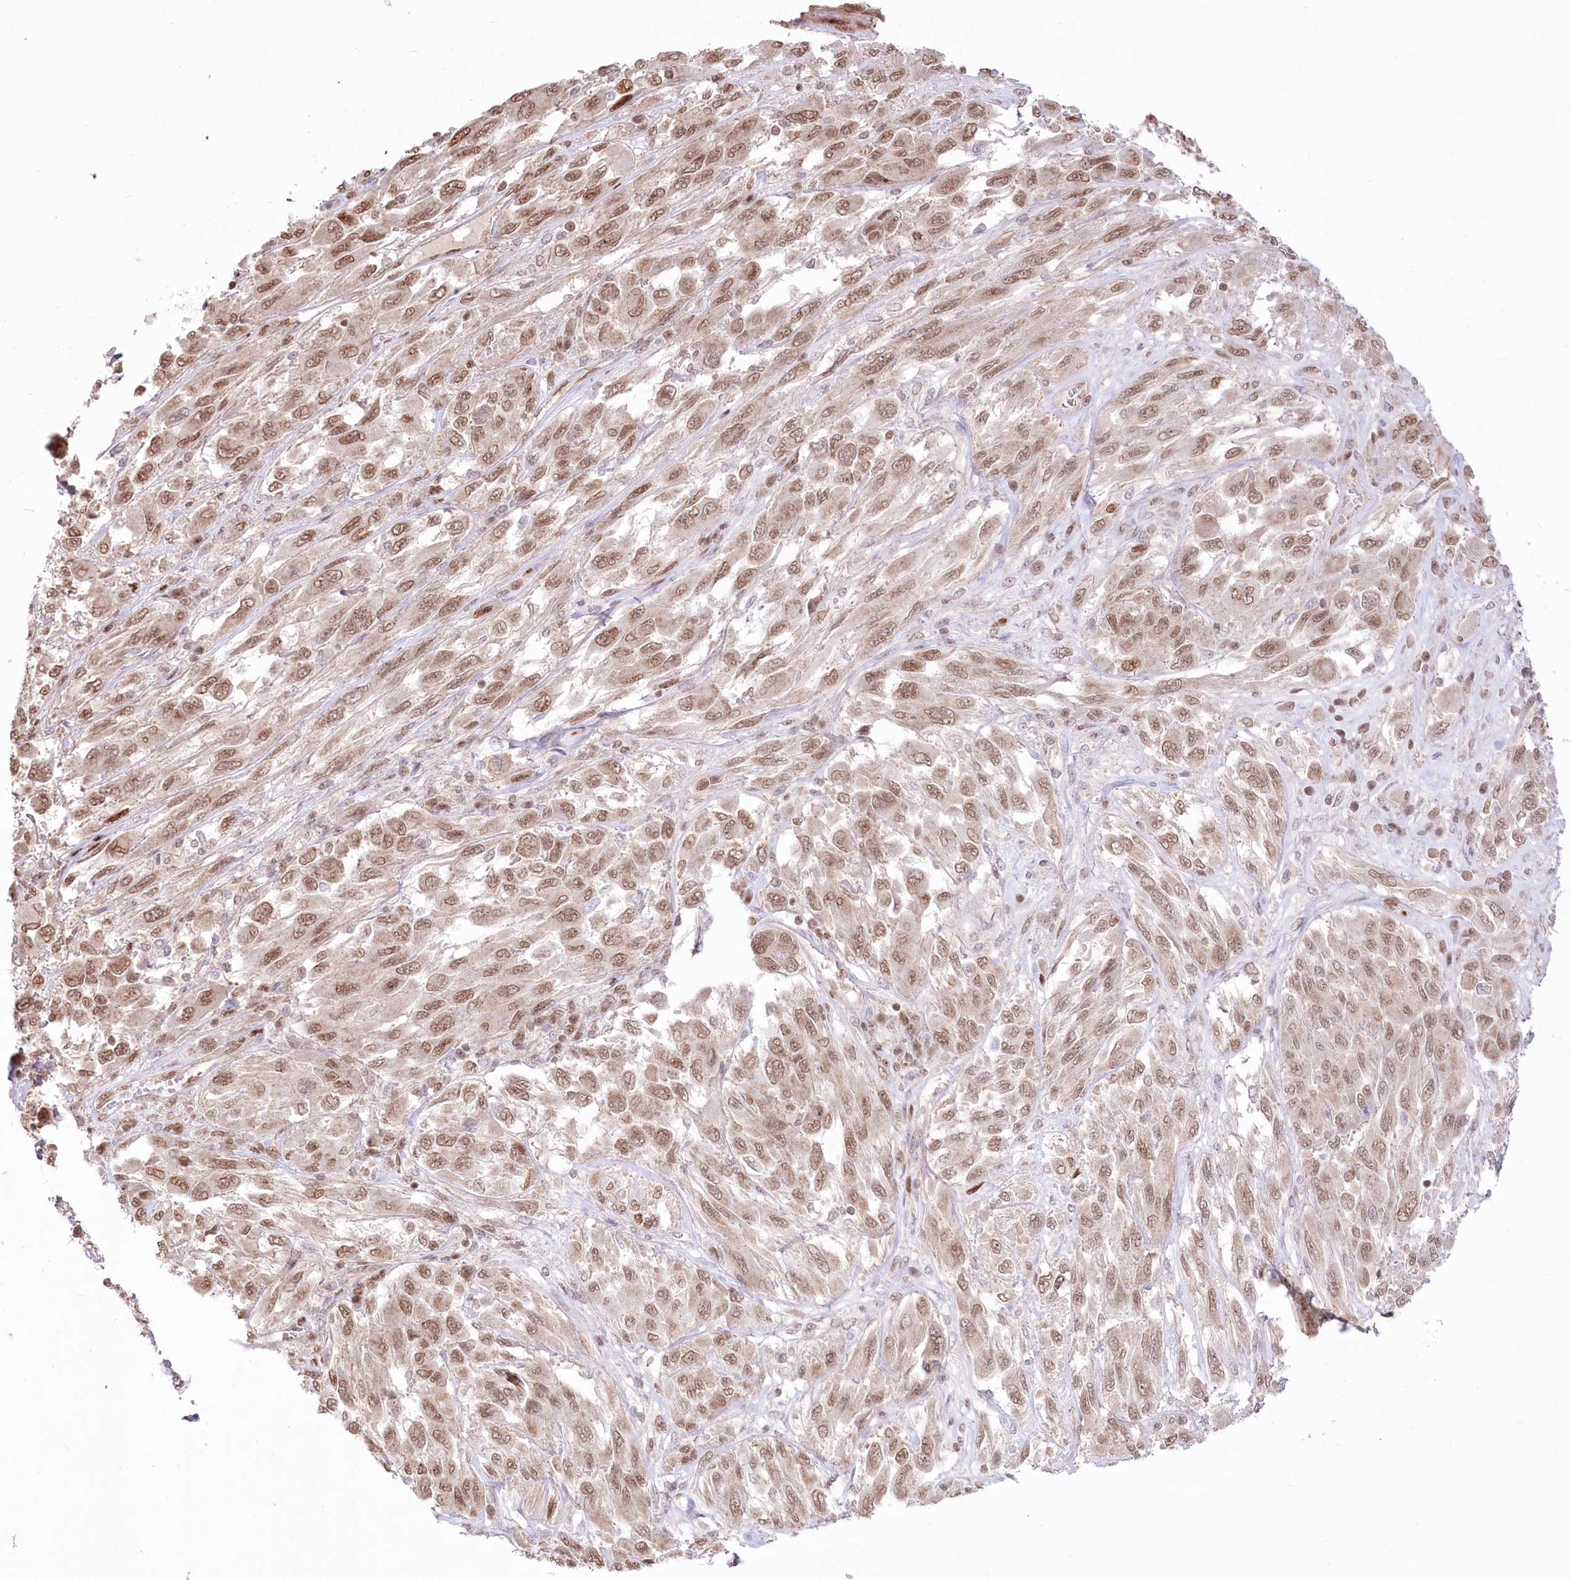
{"staining": {"intensity": "moderate", "quantity": ">75%", "location": "nuclear"}, "tissue": "melanoma", "cell_type": "Tumor cells", "image_type": "cancer", "snomed": [{"axis": "morphology", "description": "Malignant melanoma, NOS"}, {"axis": "topography", "description": "Skin"}], "caption": "A high-resolution micrograph shows immunohistochemistry staining of melanoma, which exhibits moderate nuclear positivity in approximately >75% of tumor cells. The staining was performed using DAB (3,3'-diaminobenzidine), with brown indicating positive protein expression. Nuclei are stained blue with hematoxylin.", "gene": "PYURF", "patient": {"sex": "female", "age": 91}}